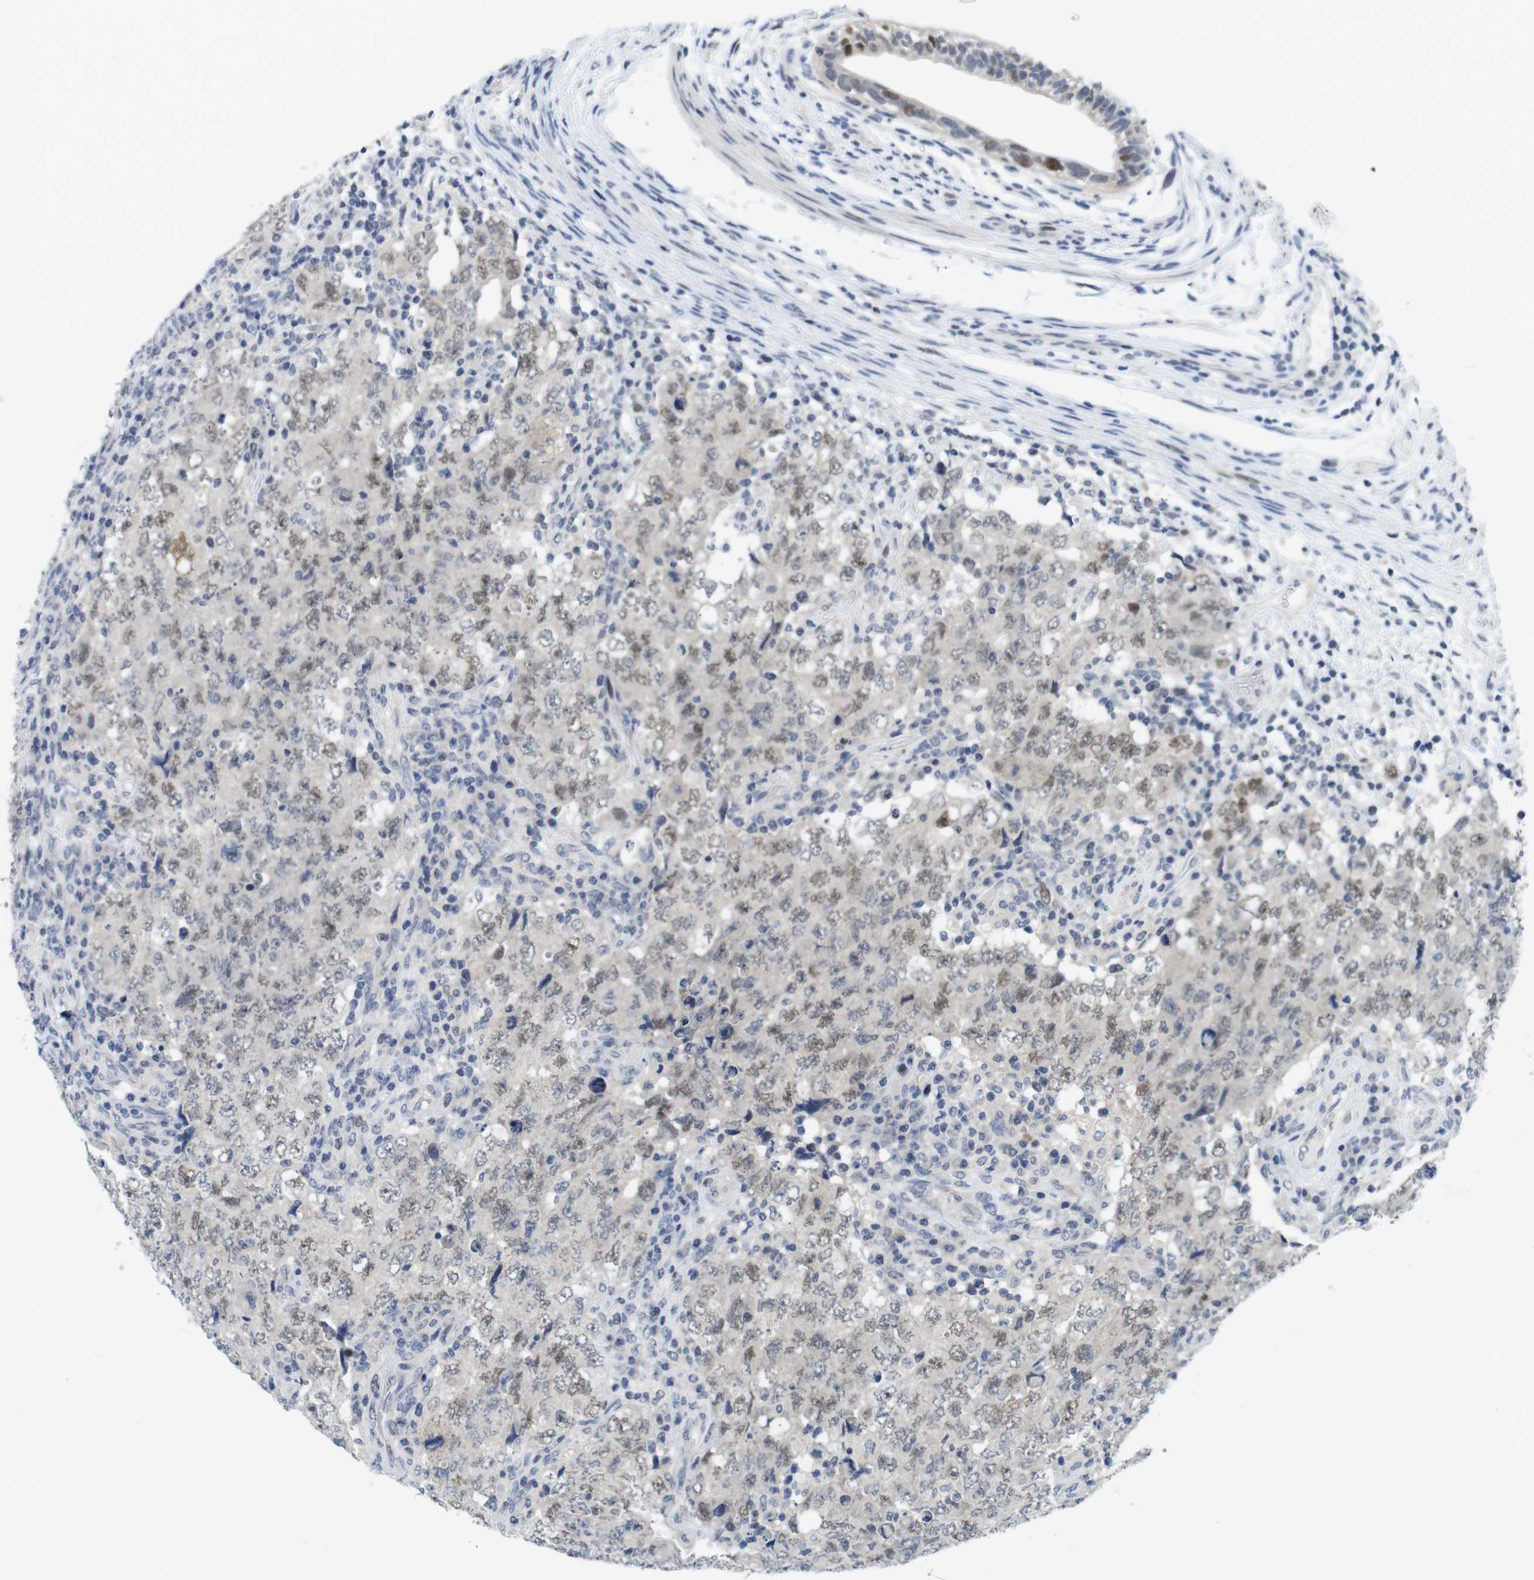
{"staining": {"intensity": "weak", "quantity": ">75%", "location": "nuclear"}, "tissue": "testis cancer", "cell_type": "Tumor cells", "image_type": "cancer", "snomed": [{"axis": "morphology", "description": "Carcinoma, Embryonal, NOS"}, {"axis": "topography", "description": "Testis"}], "caption": "Immunohistochemistry (IHC) of human testis embryonal carcinoma reveals low levels of weak nuclear expression in about >75% of tumor cells.", "gene": "SKP2", "patient": {"sex": "male", "age": 26}}